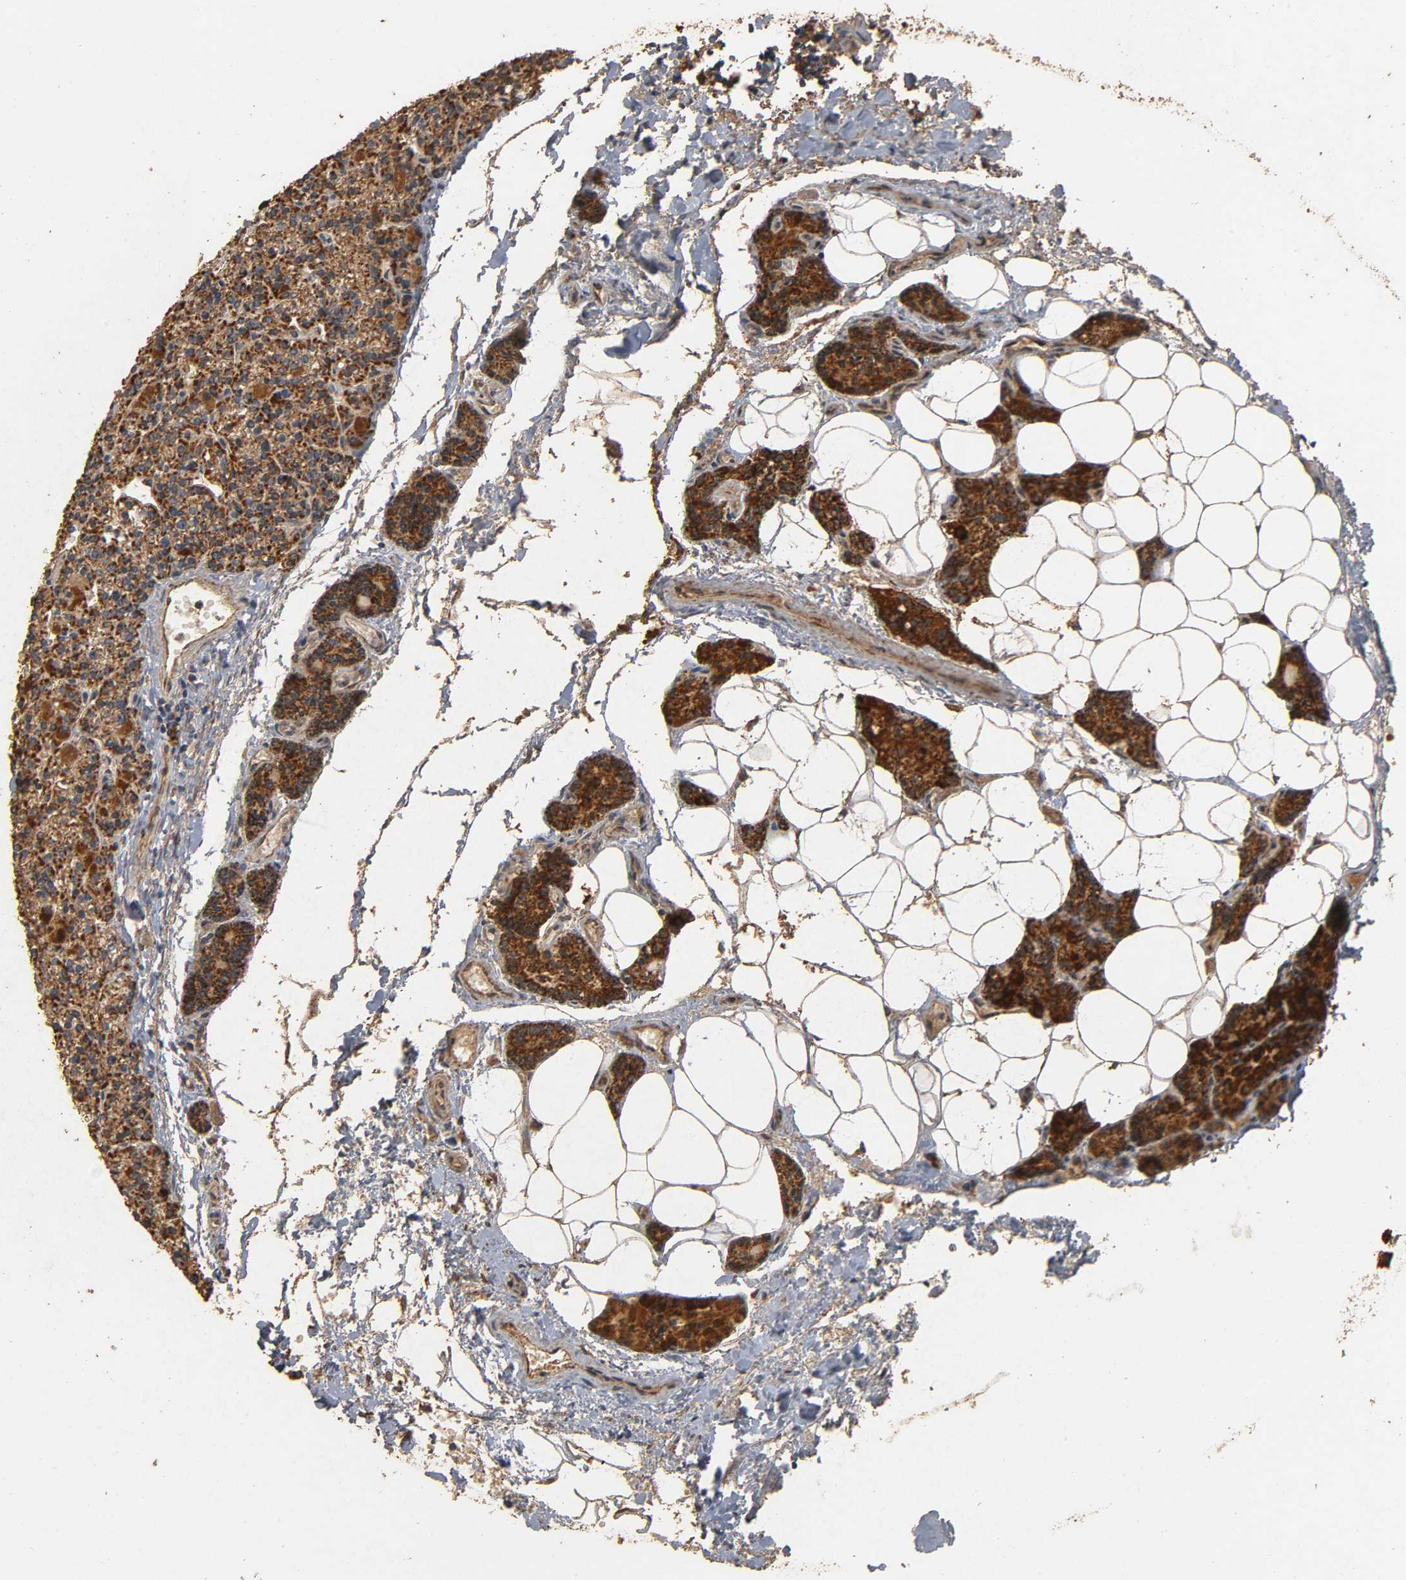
{"staining": {"intensity": "strong", "quantity": ">75%", "location": "cytoplasmic/membranous"}, "tissue": "parathyroid gland", "cell_type": "Glandular cells", "image_type": "normal", "snomed": [{"axis": "morphology", "description": "Normal tissue, NOS"}, {"axis": "topography", "description": "Parathyroid gland"}], "caption": "This is a micrograph of IHC staining of unremarkable parathyroid gland, which shows strong positivity in the cytoplasmic/membranous of glandular cells.", "gene": "NDUFS3", "patient": {"sex": "female", "age": 50}}